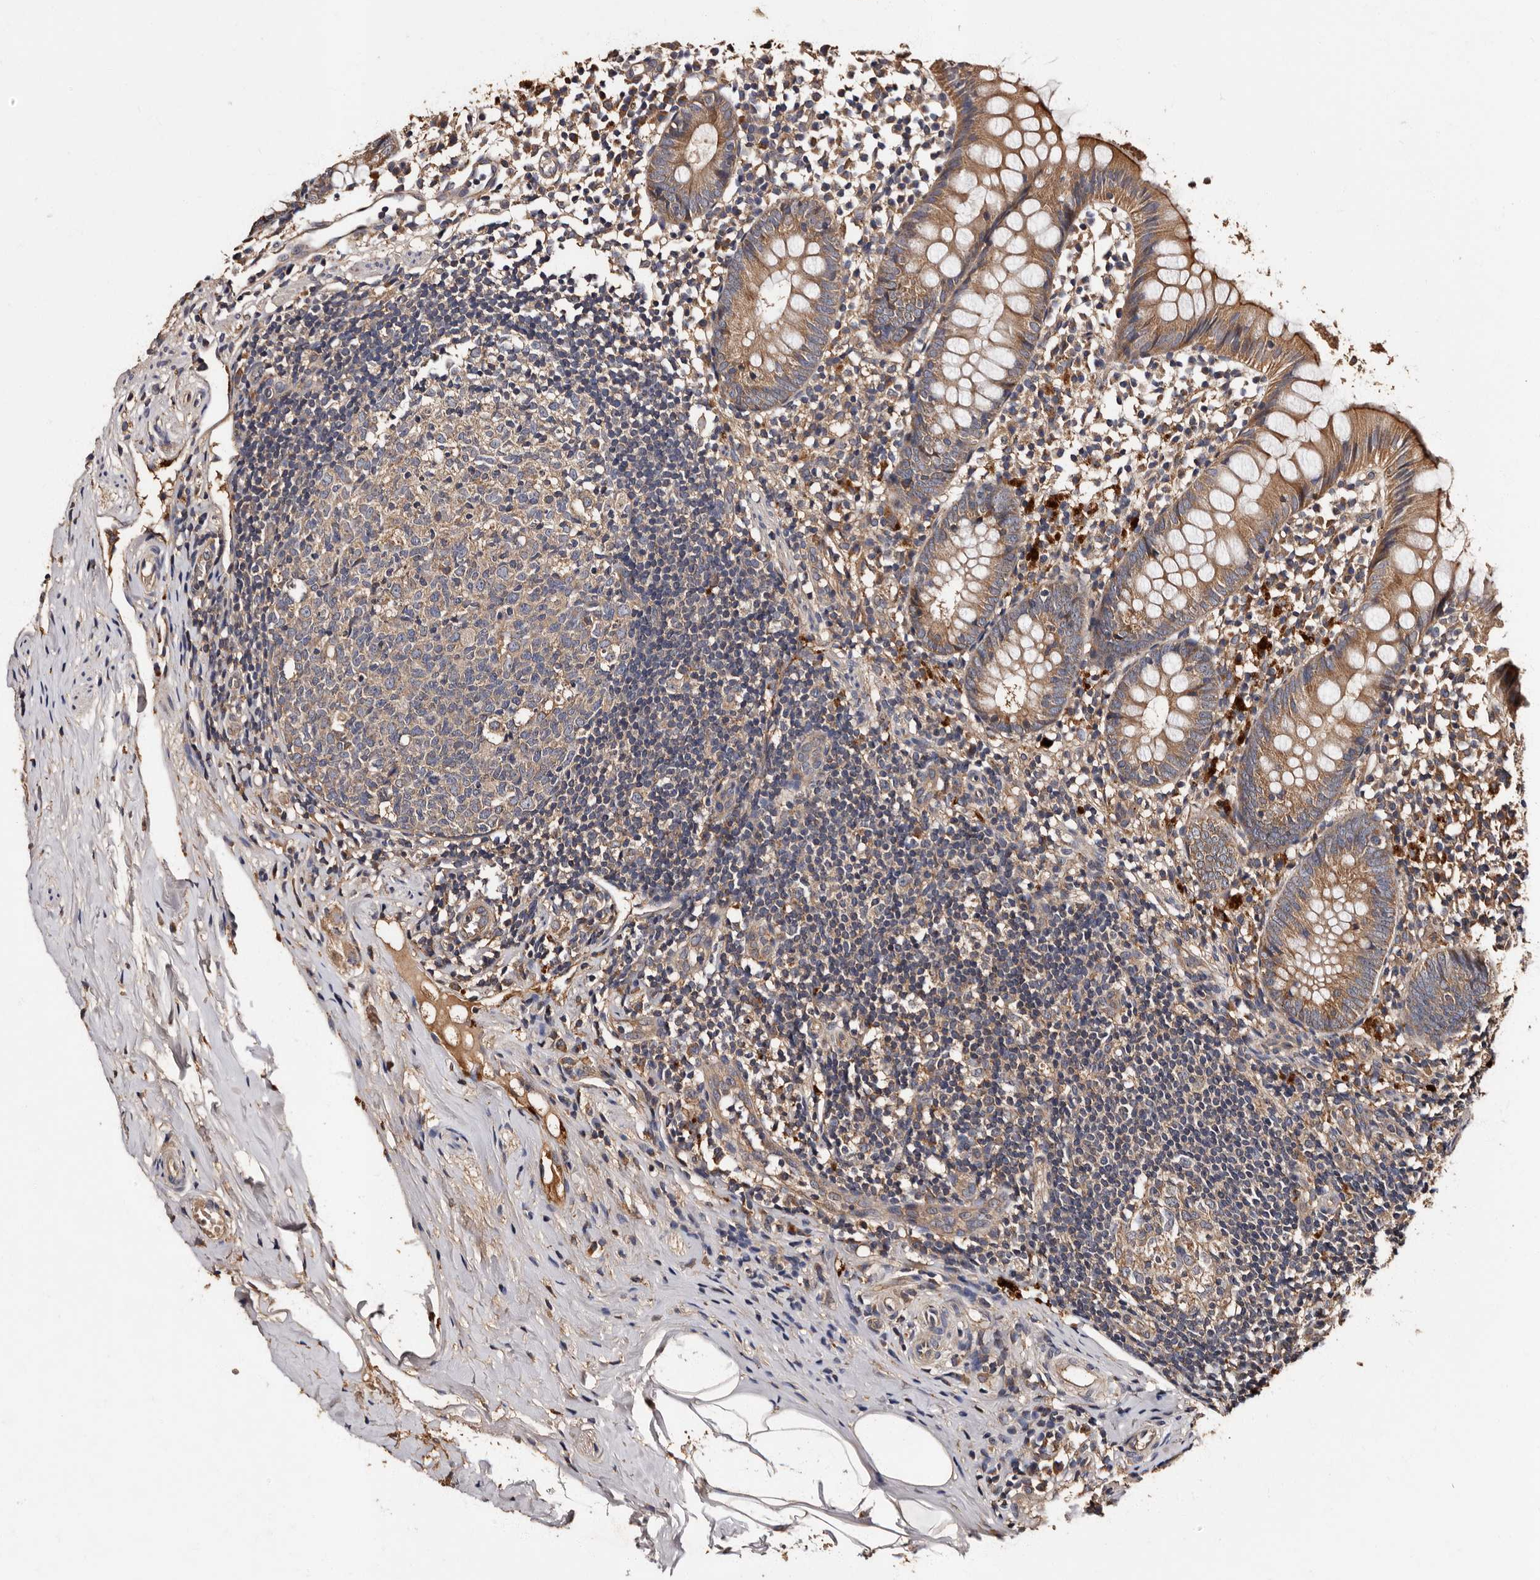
{"staining": {"intensity": "moderate", "quantity": ">75%", "location": "cytoplasmic/membranous"}, "tissue": "appendix", "cell_type": "Glandular cells", "image_type": "normal", "snomed": [{"axis": "morphology", "description": "Normal tissue, NOS"}, {"axis": "topography", "description": "Appendix"}], "caption": "IHC histopathology image of normal human appendix stained for a protein (brown), which displays medium levels of moderate cytoplasmic/membranous positivity in approximately >75% of glandular cells.", "gene": "ADCK5", "patient": {"sex": "female", "age": 20}}